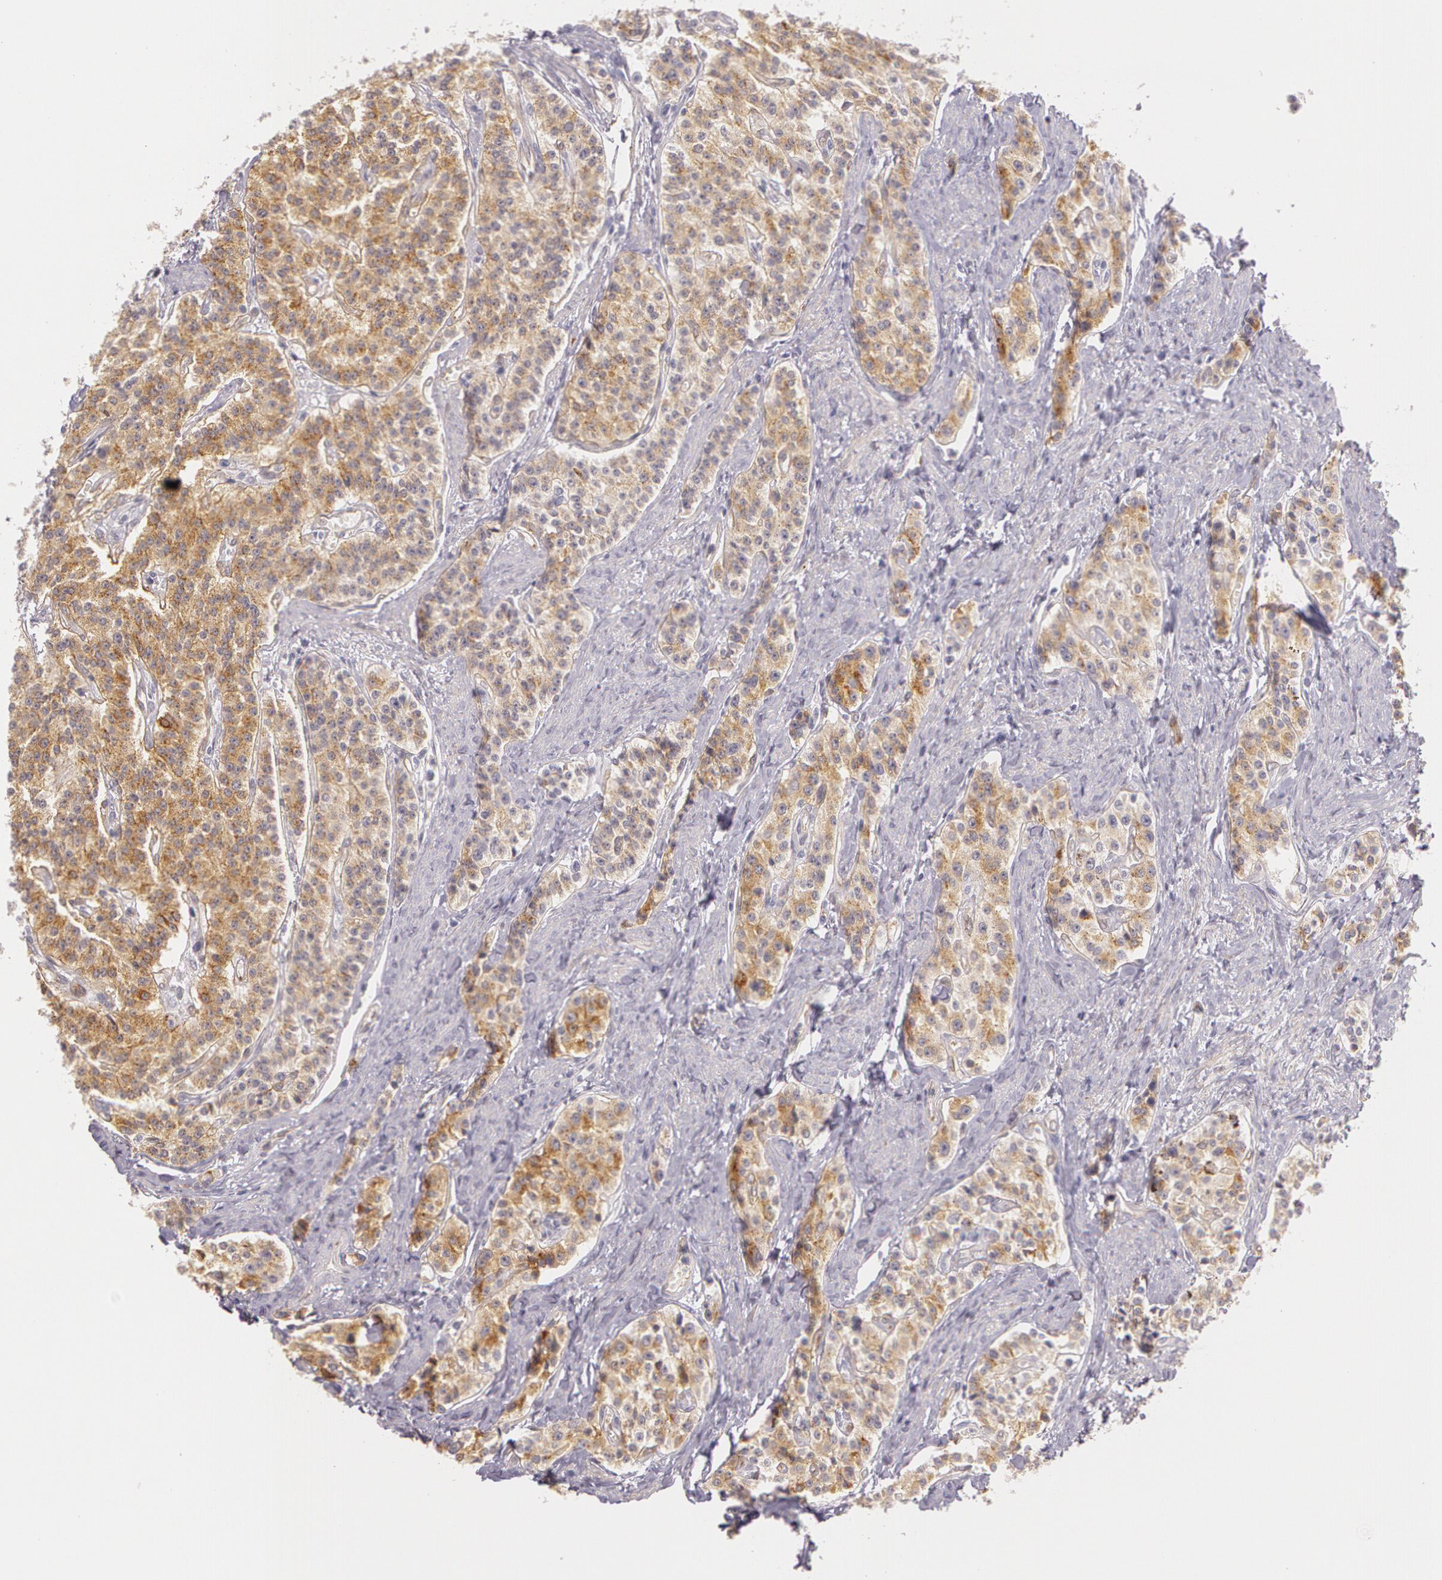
{"staining": {"intensity": "moderate", "quantity": ">75%", "location": "cytoplasmic/membranous"}, "tissue": "carcinoid", "cell_type": "Tumor cells", "image_type": "cancer", "snomed": [{"axis": "morphology", "description": "Carcinoid, malignant, NOS"}, {"axis": "topography", "description": "Stomach"}], "caption": "Protein staining by IHC reveals moderate cytoplasmic/membranous staining in approximately >75% of tumor cells in carcinoid.", "gene": "APP", "patient": {"sex": "female", "age": 76}}